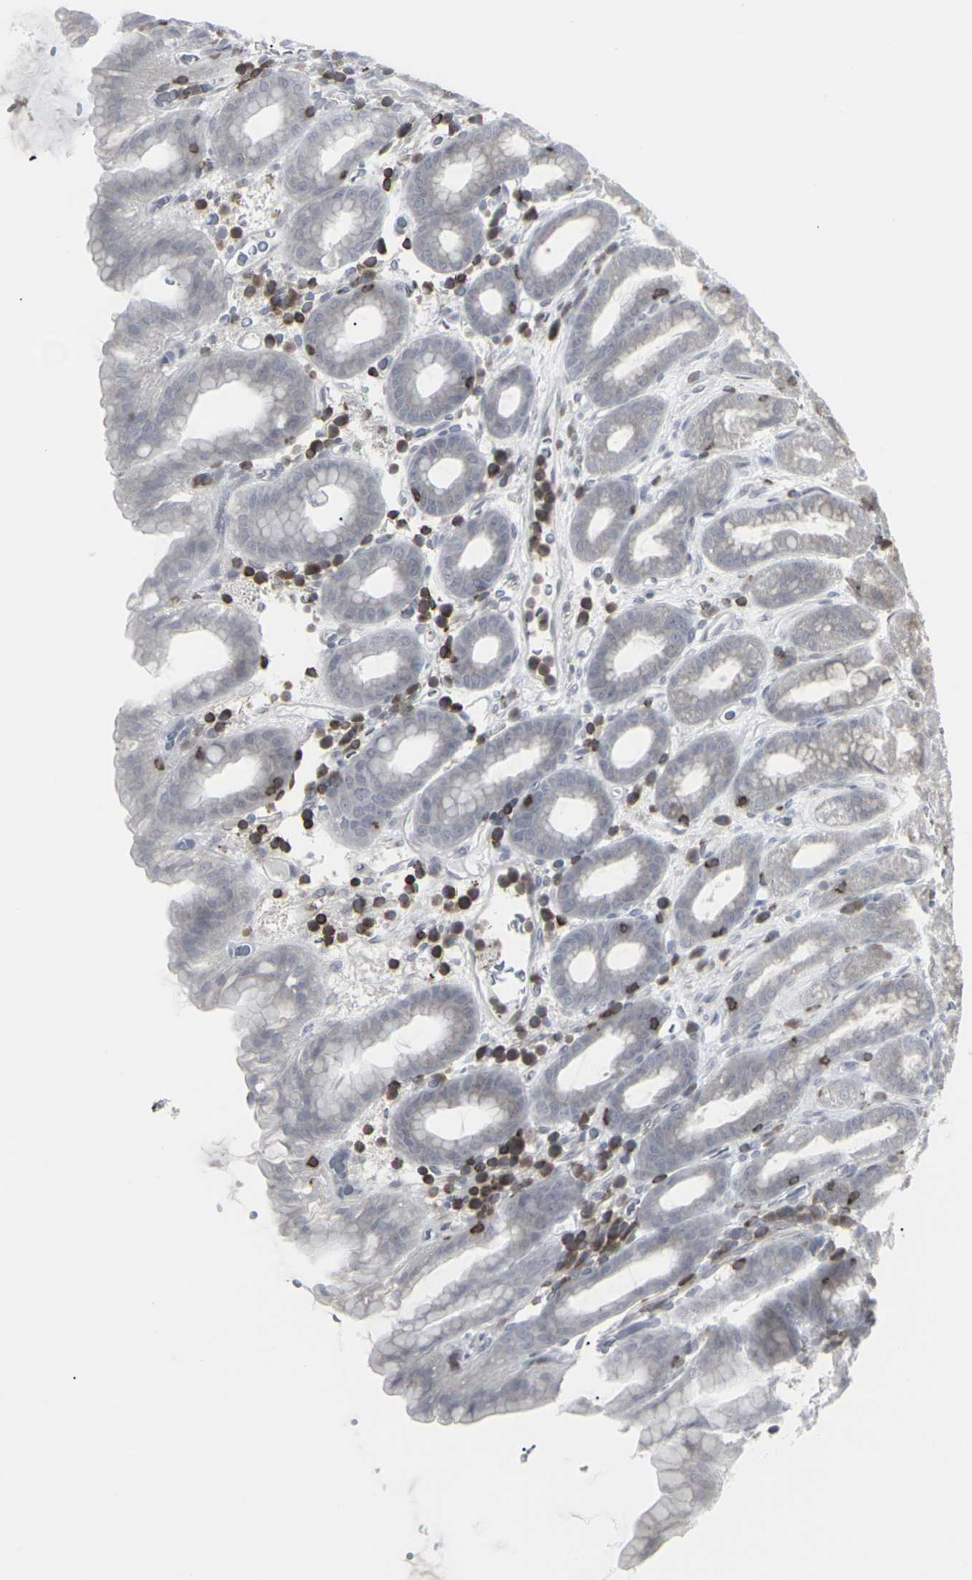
{"staining": {"intensity": "weak", "quantity": "<25%", "location": "cytoplasmic/membranous"}, "tissue": "stomach", "cell_type": "Glandular cells", "image_type": "normal", "snomed": [{"axis": "morphology", "description": "Normal tissue, NOS"}, {"axis": "topography", "description": "Stomach, upper"}], "caption": "The photomicrograph demonstrates no significant expression in glandular cells of stomach.", "gene": "APOBEC2", "patient": {"sex": "male", "age": 68}}